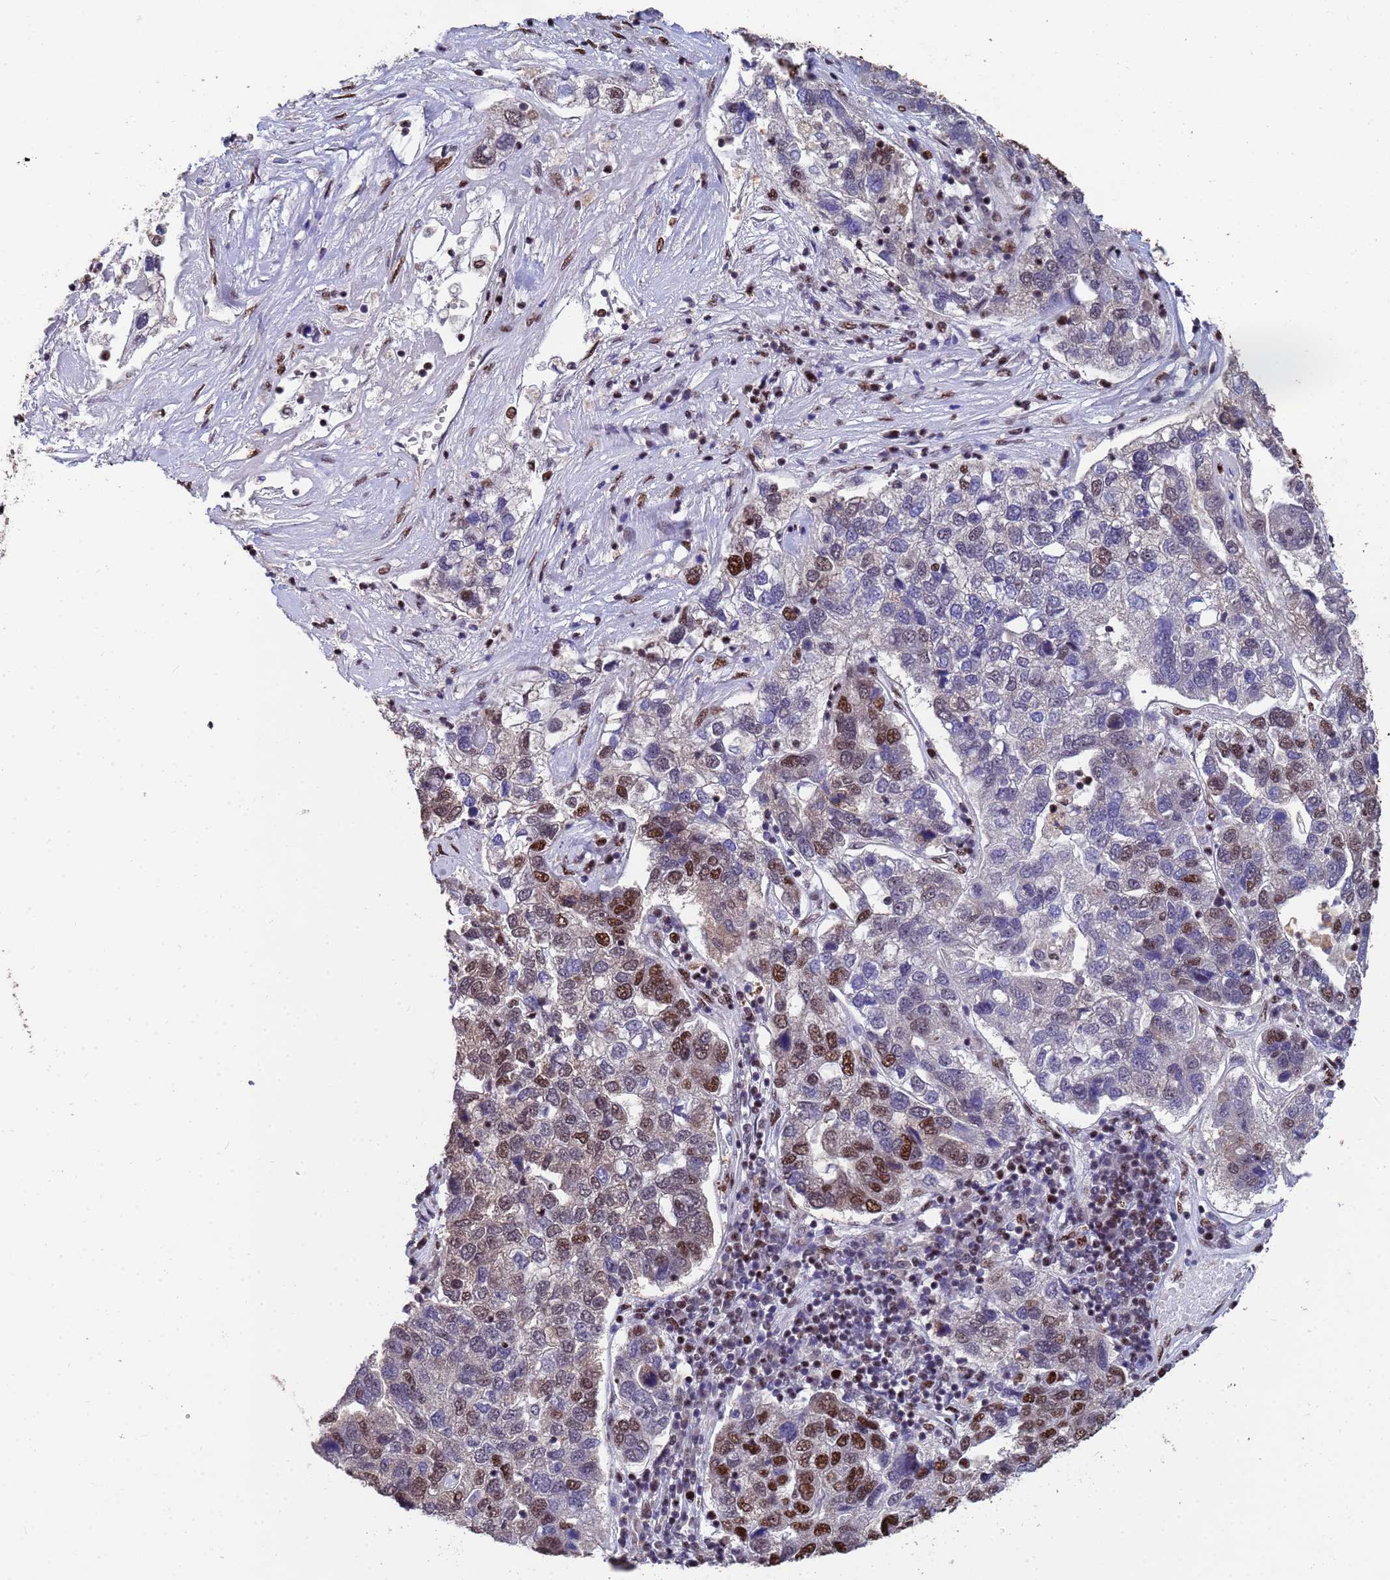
{"staining": {"intensity": "strong", "quantity": "<25%", "location": "nuclear"}, "tissue": "pancreatic cancer", "cell_type": "Tumor cells", "image_type": "cancer", "snomed": [{"axis": "morphology", "description": "Adenocarcinoma, NOS"}, {"axis": "topography", "description": "Pancreas"}], "caption": "The photomicrograph exhibits staining of pancreatic cancer, revealing strong nuclear protein positivity (brown color) within tumor cells. The protein is shown in brown color, while the nuclei are stained blue.", "gene": "SF3B2", "patient": {"sex": "female", "age": 61}}